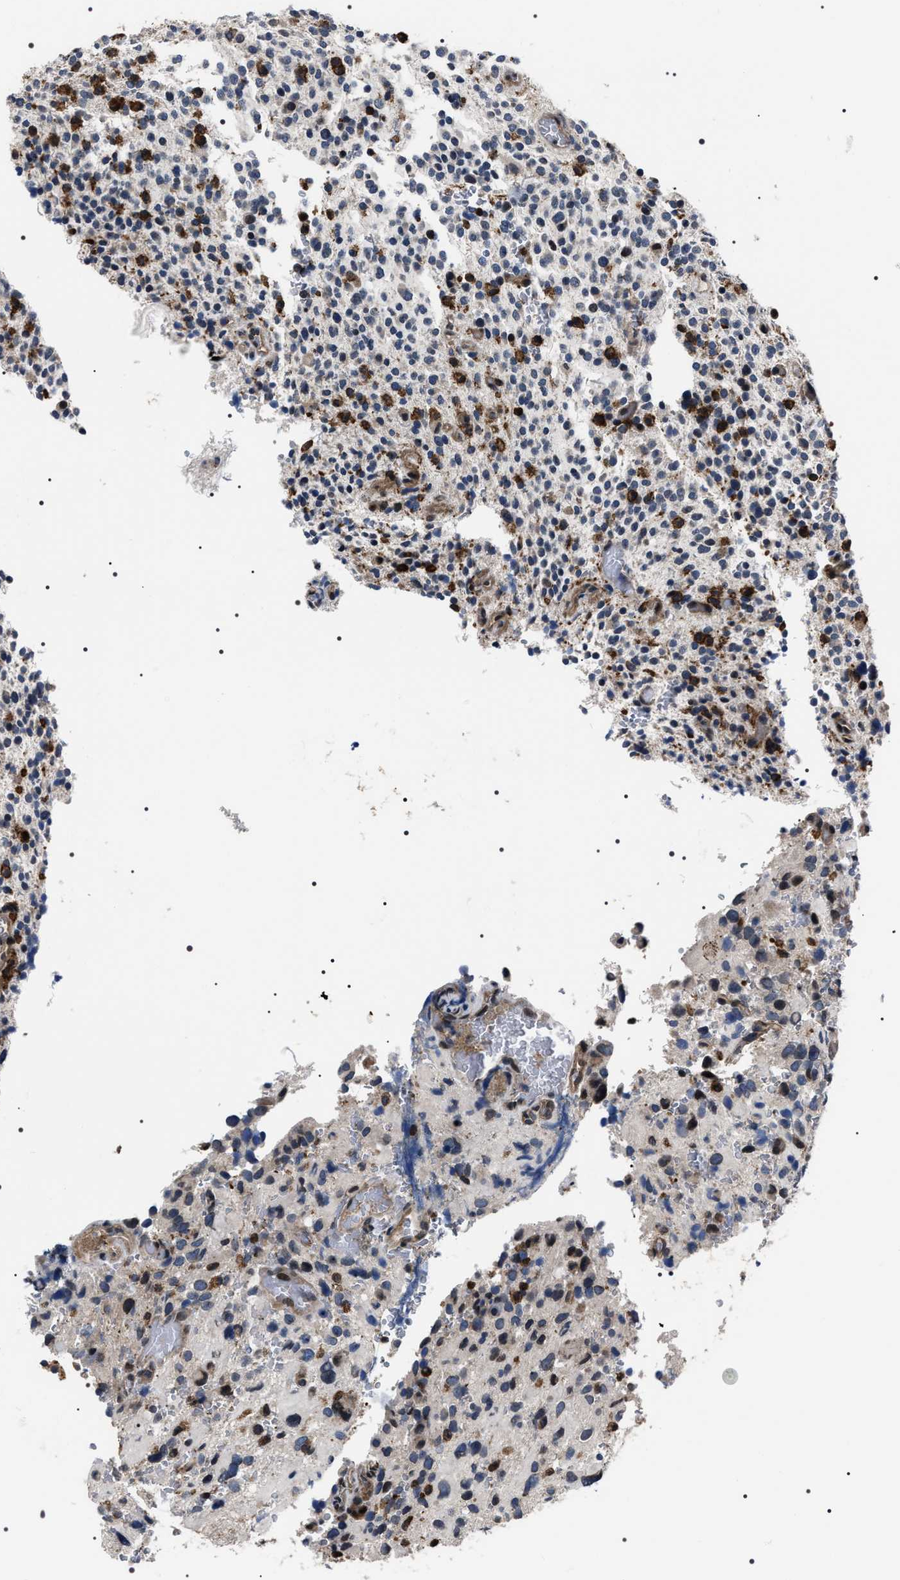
{"staining": {"intensity": "moderate", "quantity": "25%-75%", "location": "cytoplasmic/membranous"}, "tissue": "glioma", "cell_type": "Tumor cells", "image_type": "cancer", "snomed": [{"axis": "morphology", "description": "Glioma, malignant, High grade"}, {"axis": "topography", "description": "Brain"}], "caption": "This is an image of immunohistochemistry (IHC) staining of glioma, which shows moderate expression in the cytoplasmic/membranous of tumor cells.", "gene": "SIPA1", "patient": {"sex": "male", "age": 48}}